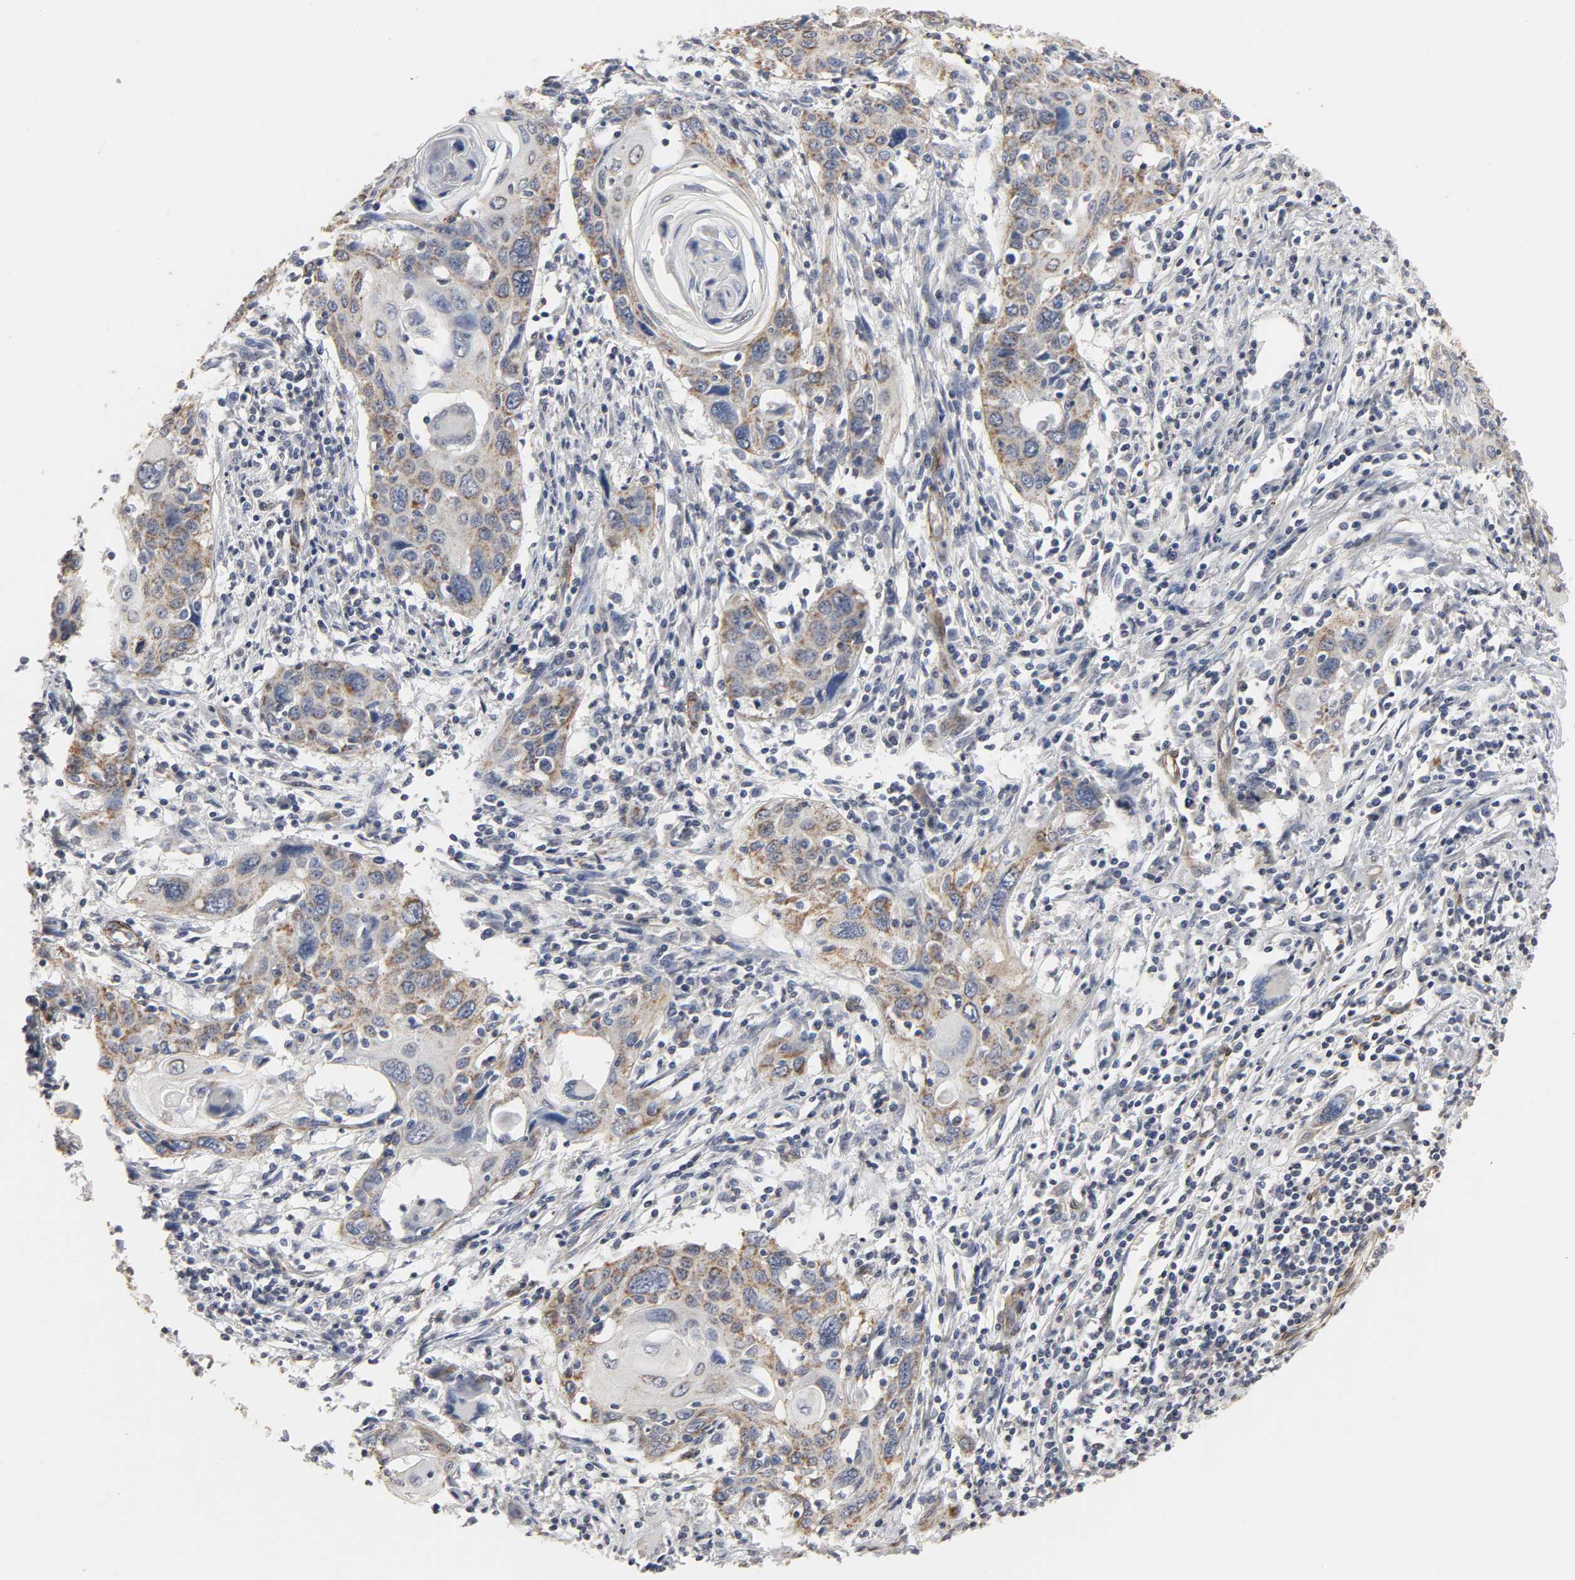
{"staining": {"intensity": "weak", "quantity": "25%-75%", "location": "cytoplasmic/membranous"}, "tissue": "cervical cancer", "cell_type": "Tumor cells", "image_type": "cancer", "snomed": [{"axis": "morphology", "description": "Squamous cell carcinoma, NOS"}, {"axis": "topography", "description": "Cervix"}], "caption": "The histopathology image shows a brown stain indicating the presence of a protein in the cytoplasmic/membranous of tumor cells in cervical cancer (squamous cell carcinoma).", "gene": "GNG2", "patient": {"sex": "female", "age": 54}}